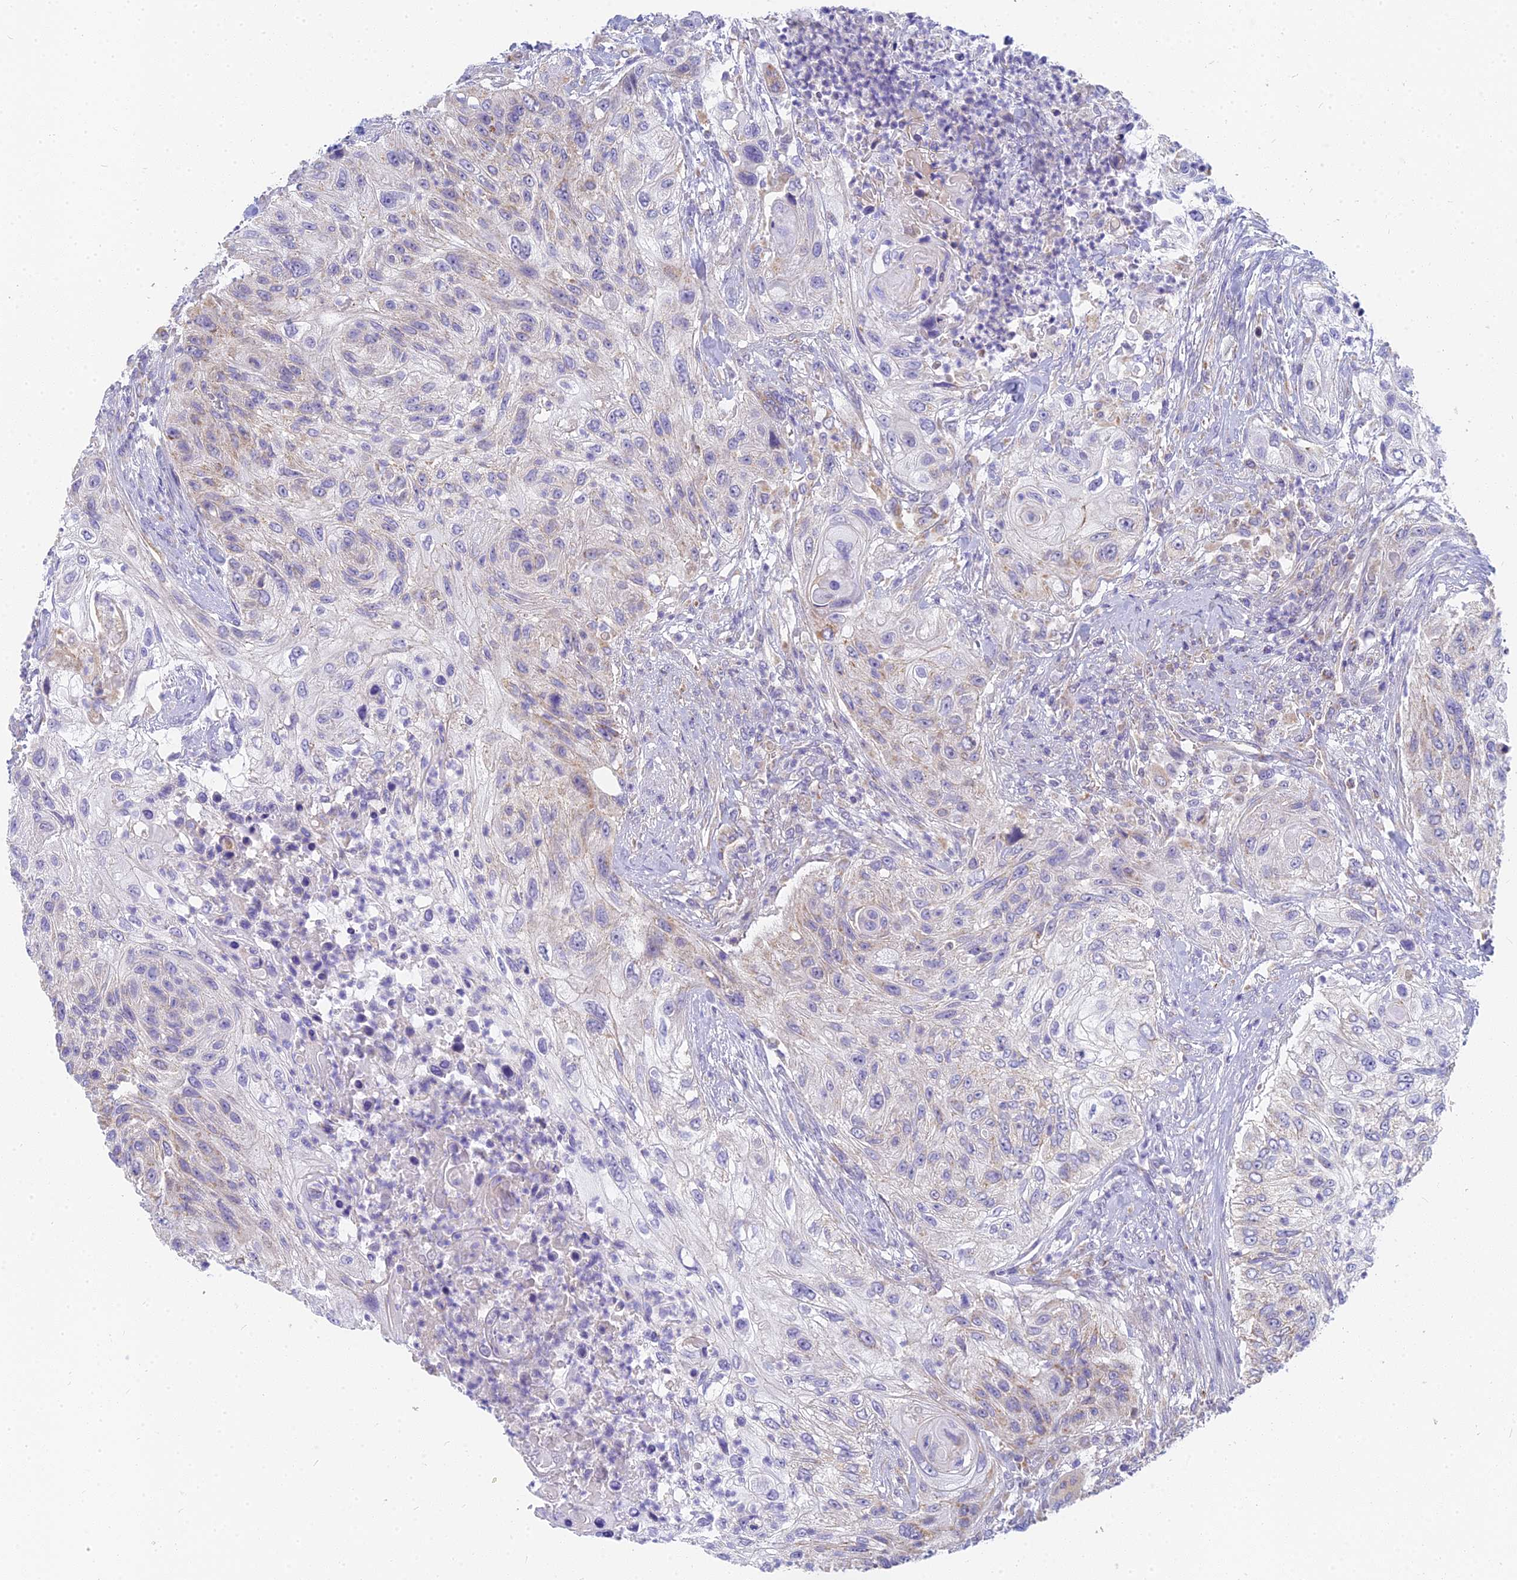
{"staining": {"intensity": "weak", "quantity": "<25%", "location": "cytoplasmic/membranous"}, "tissue": "urothelial cancer", "cell_type": "Tumor cells", "image_type": "cancer", "snomed": [{"axis": "morphology", "description": "Urothelial carcinoma, High grade"}, {"axis": "topography", "description": "Urinary bladder"}], "caption": "IHC photomicrograph of neoplastic tissue: high-grade urothelial carcinoma stained with DAB displays no significant protein staining in tumor cells. (DAB (3,3'-diaminobenzidine) IHC with hematoxylin counter stain).", "gene": "MRPL15", "patient": {"sex": "female", "age": 60}}